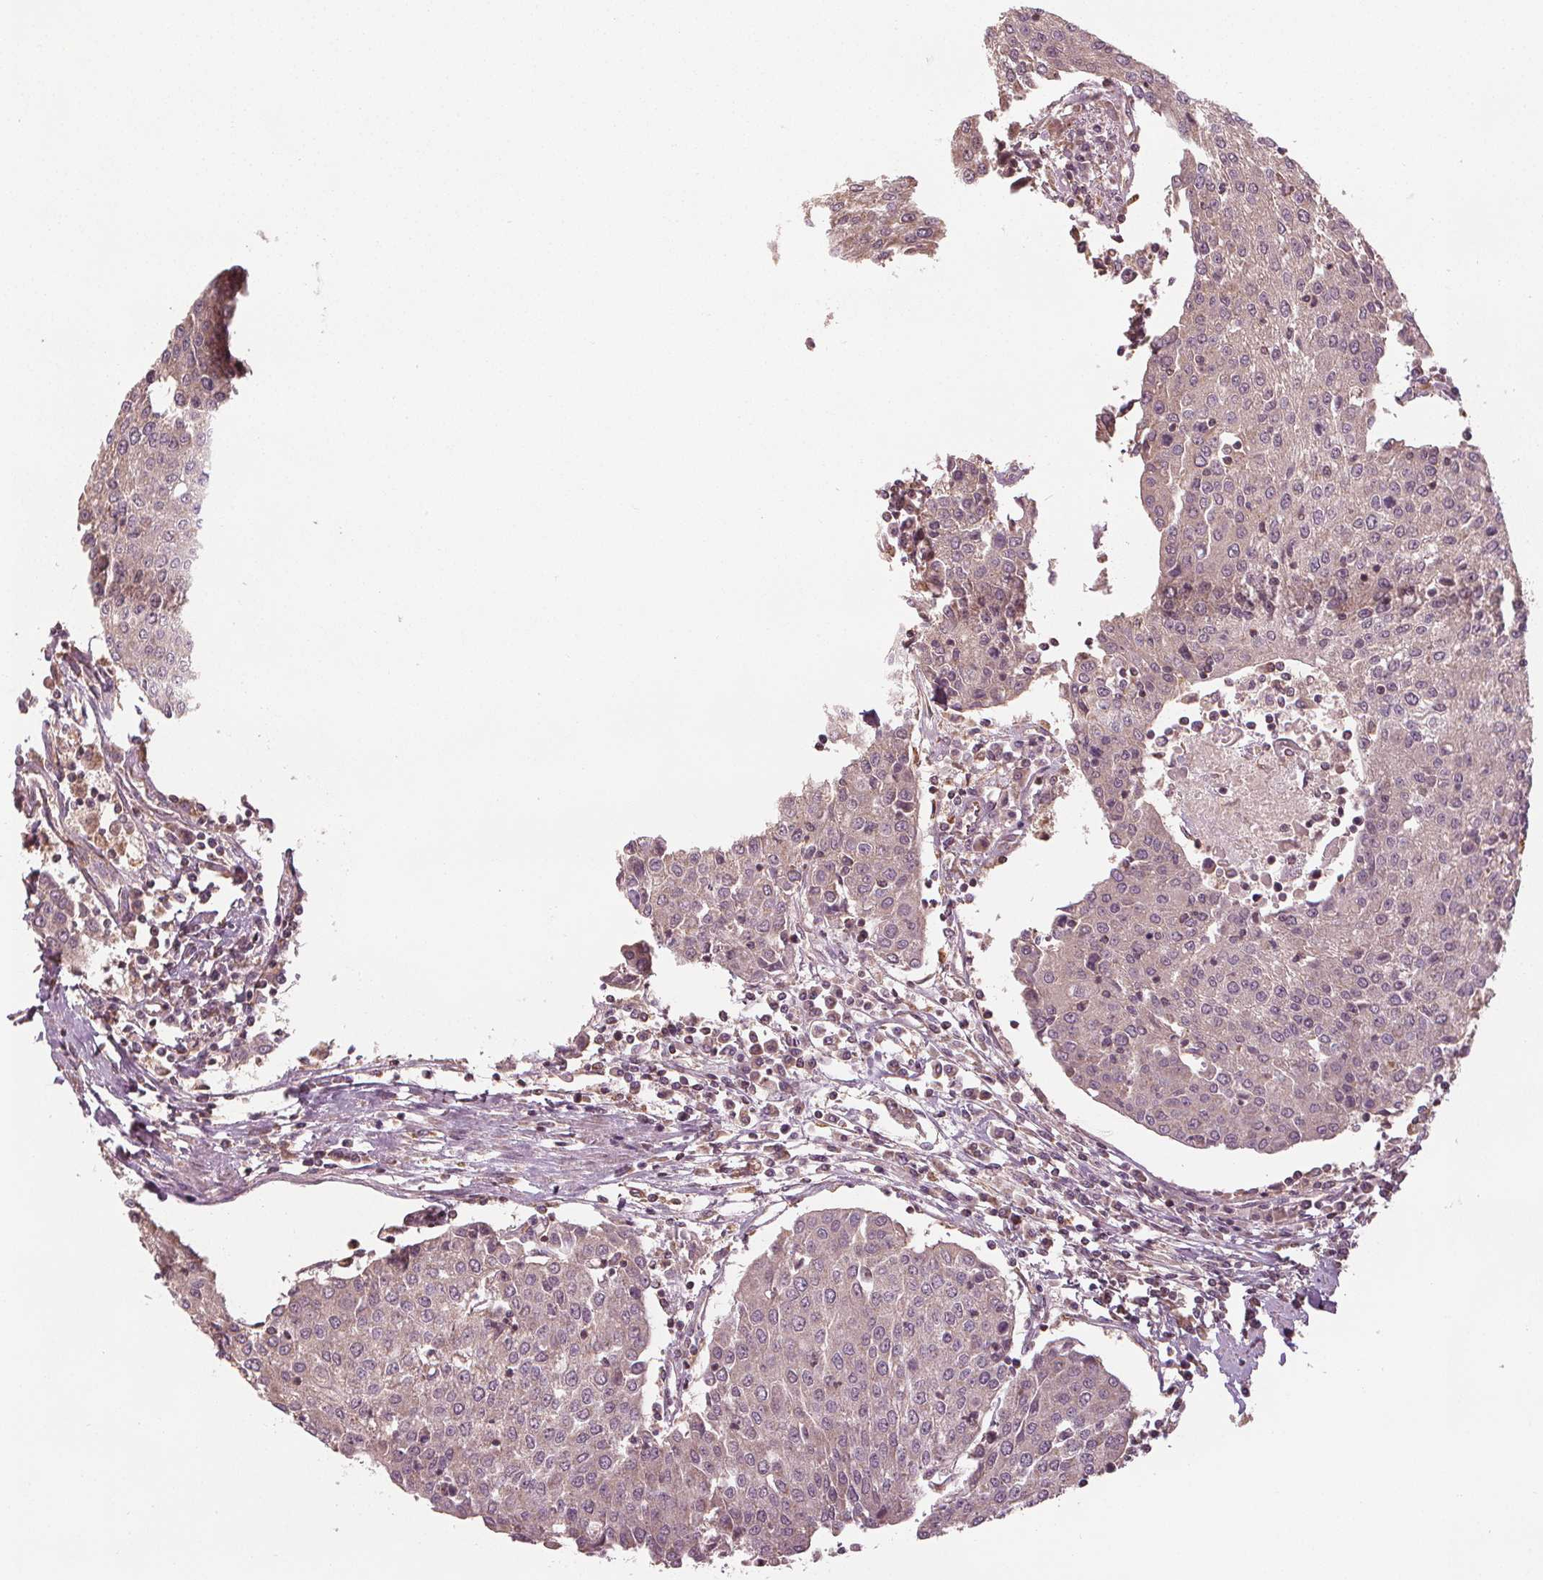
{"staining": {"intensity": "weak", "quantity": "<25%", "location": "cytoplasmic/membranous"}, "tissue": "urothelial cancer", "cell_type": "Tumor cells", "image_type": "cancer", "snomed": [{"axis": "morphology", "description": "Urothelial carcinoma, High grade"}, {"axis": "topography", "description": "Urinary bladder"}], "caption": "Urothelial carcinoma (high-grade) was stained to show a protein in brown. There is no significant positivity in tumor cells.", "gene": "GNB2", "patient": {"sex": "female", "age": 85}}